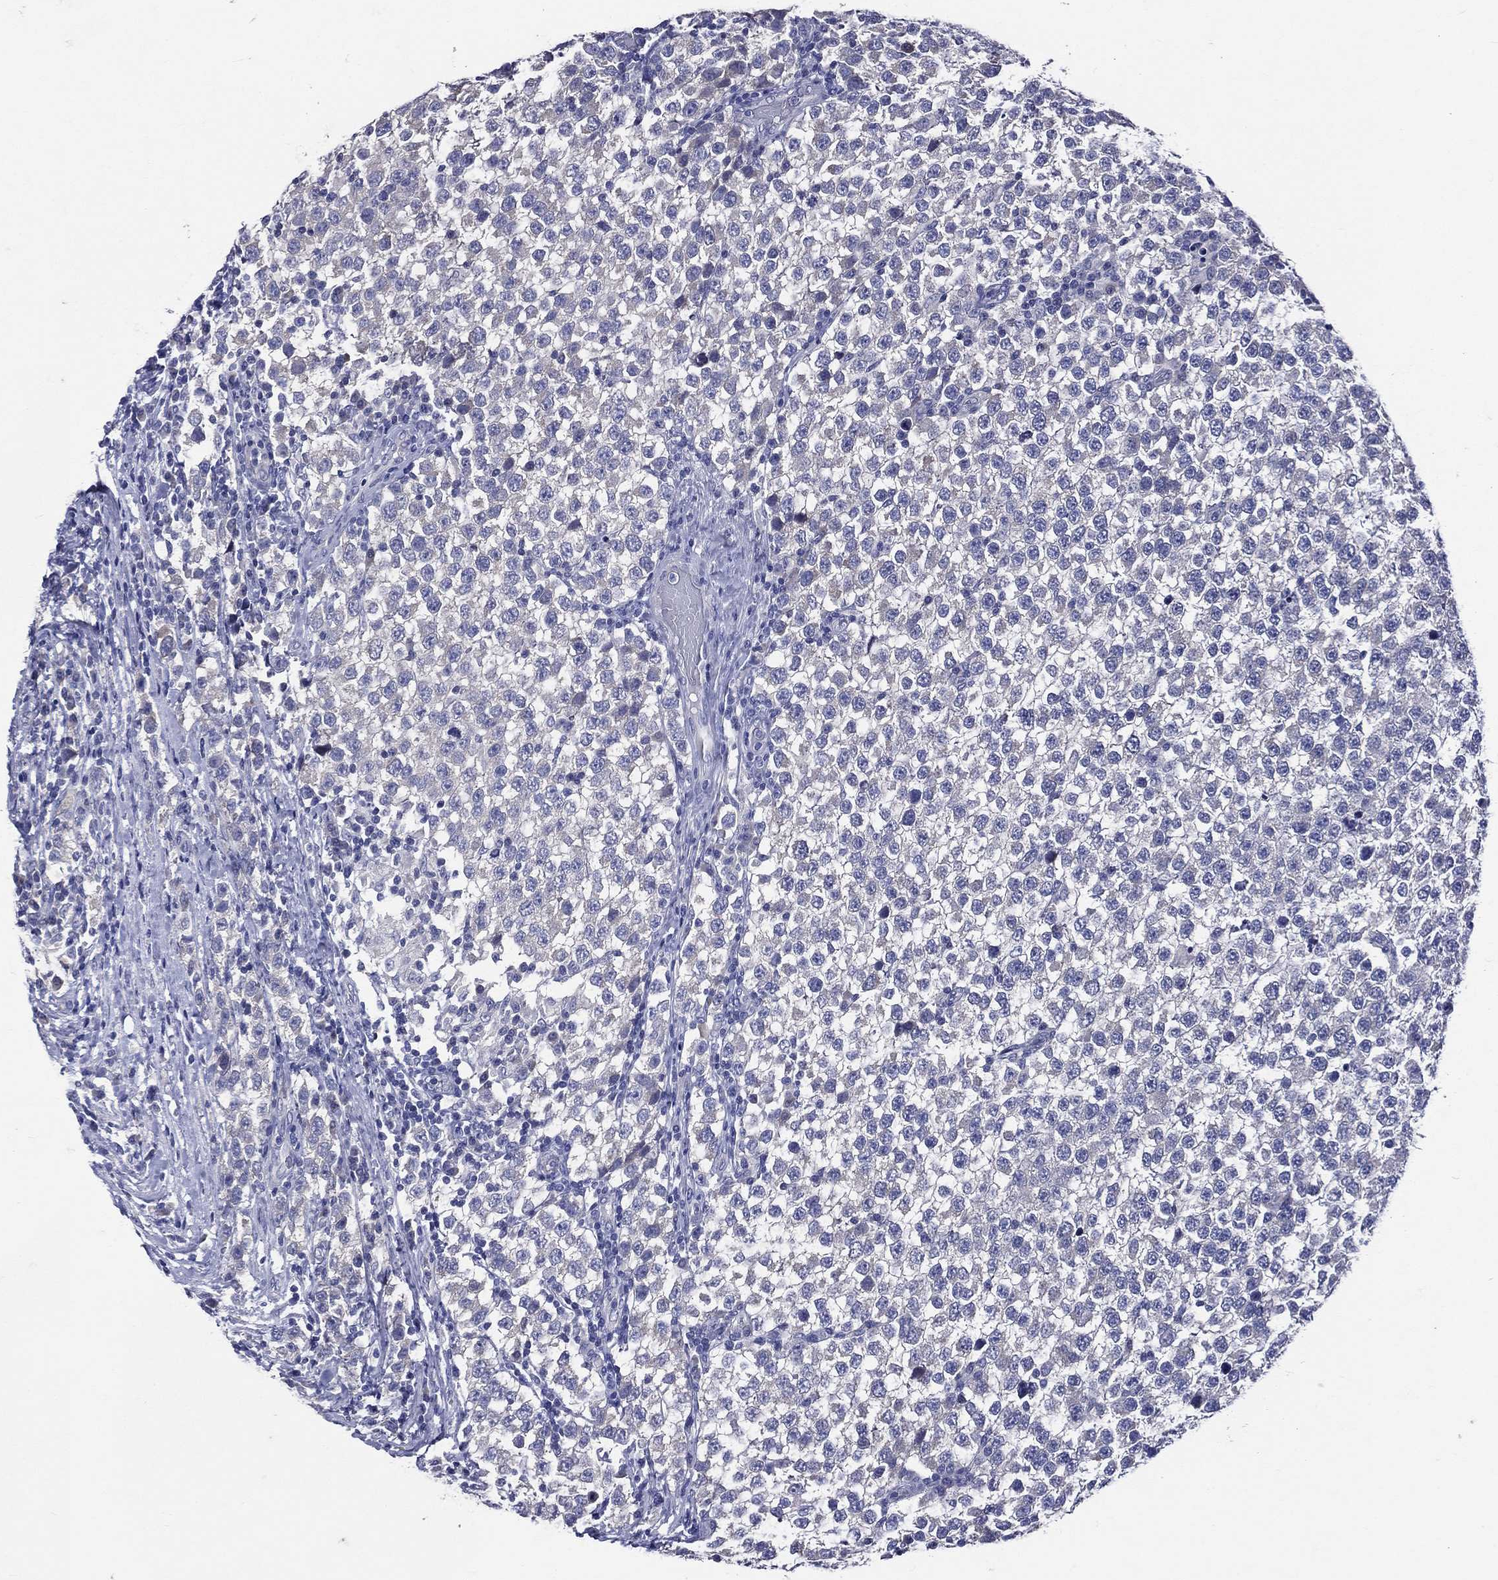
{"staining": {"intensity": "negative", "quantity": "none", "location": "none"}, "tissue": "testis cancer", "cell_type": "Tumor cells", "image_type": "cancer", "snomed": [{"axis": "morphology", "description": "Seminoma, NOS"}, {"axis": "topography", "description": "Testis"}], "caption": "This is an immunohistochemistry (IHC) micrograph of testis cancer (seminoma). There is no positivity in tumor cells.", "gene": "TGM1", "patient": {"sex": "male", "age": 34}}